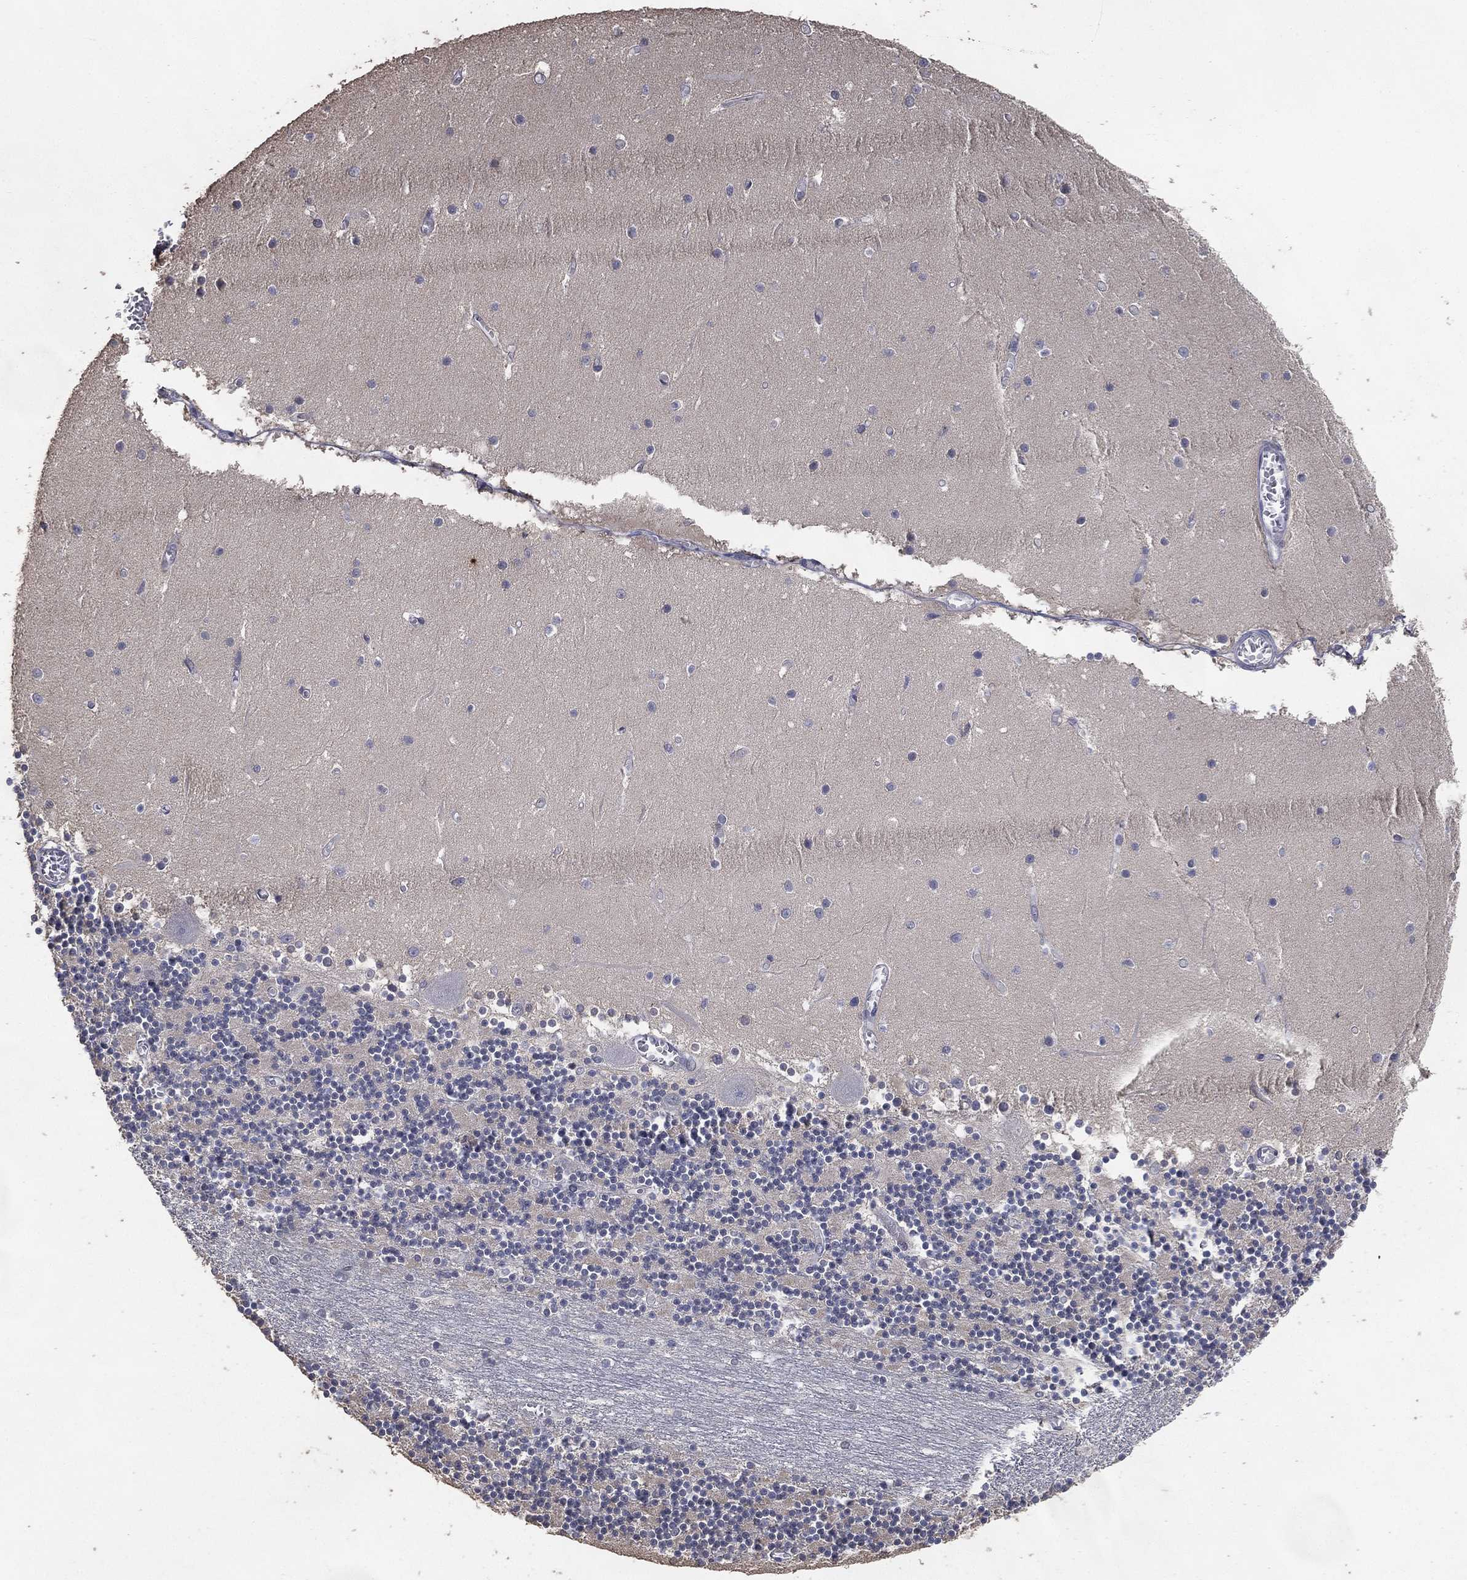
{"staining": {"intensity": "negative", "quantity": "none", "location": "none"}, "tissue": "cerebellum", "cell_type": "Cells in granular layer", "image_type": "normal", "snomed": [{"axis": "morphology", "description": "Normal tissue, NOS"}, {"axis": "topography", "description": "Cerebellum"}], "caption": "This is an IHC histopathology image of benign cerebellum. There is no positivity in cells in granular layer.", "gene": "DSG1", "patient": {"sex": "female", "age": 28}}